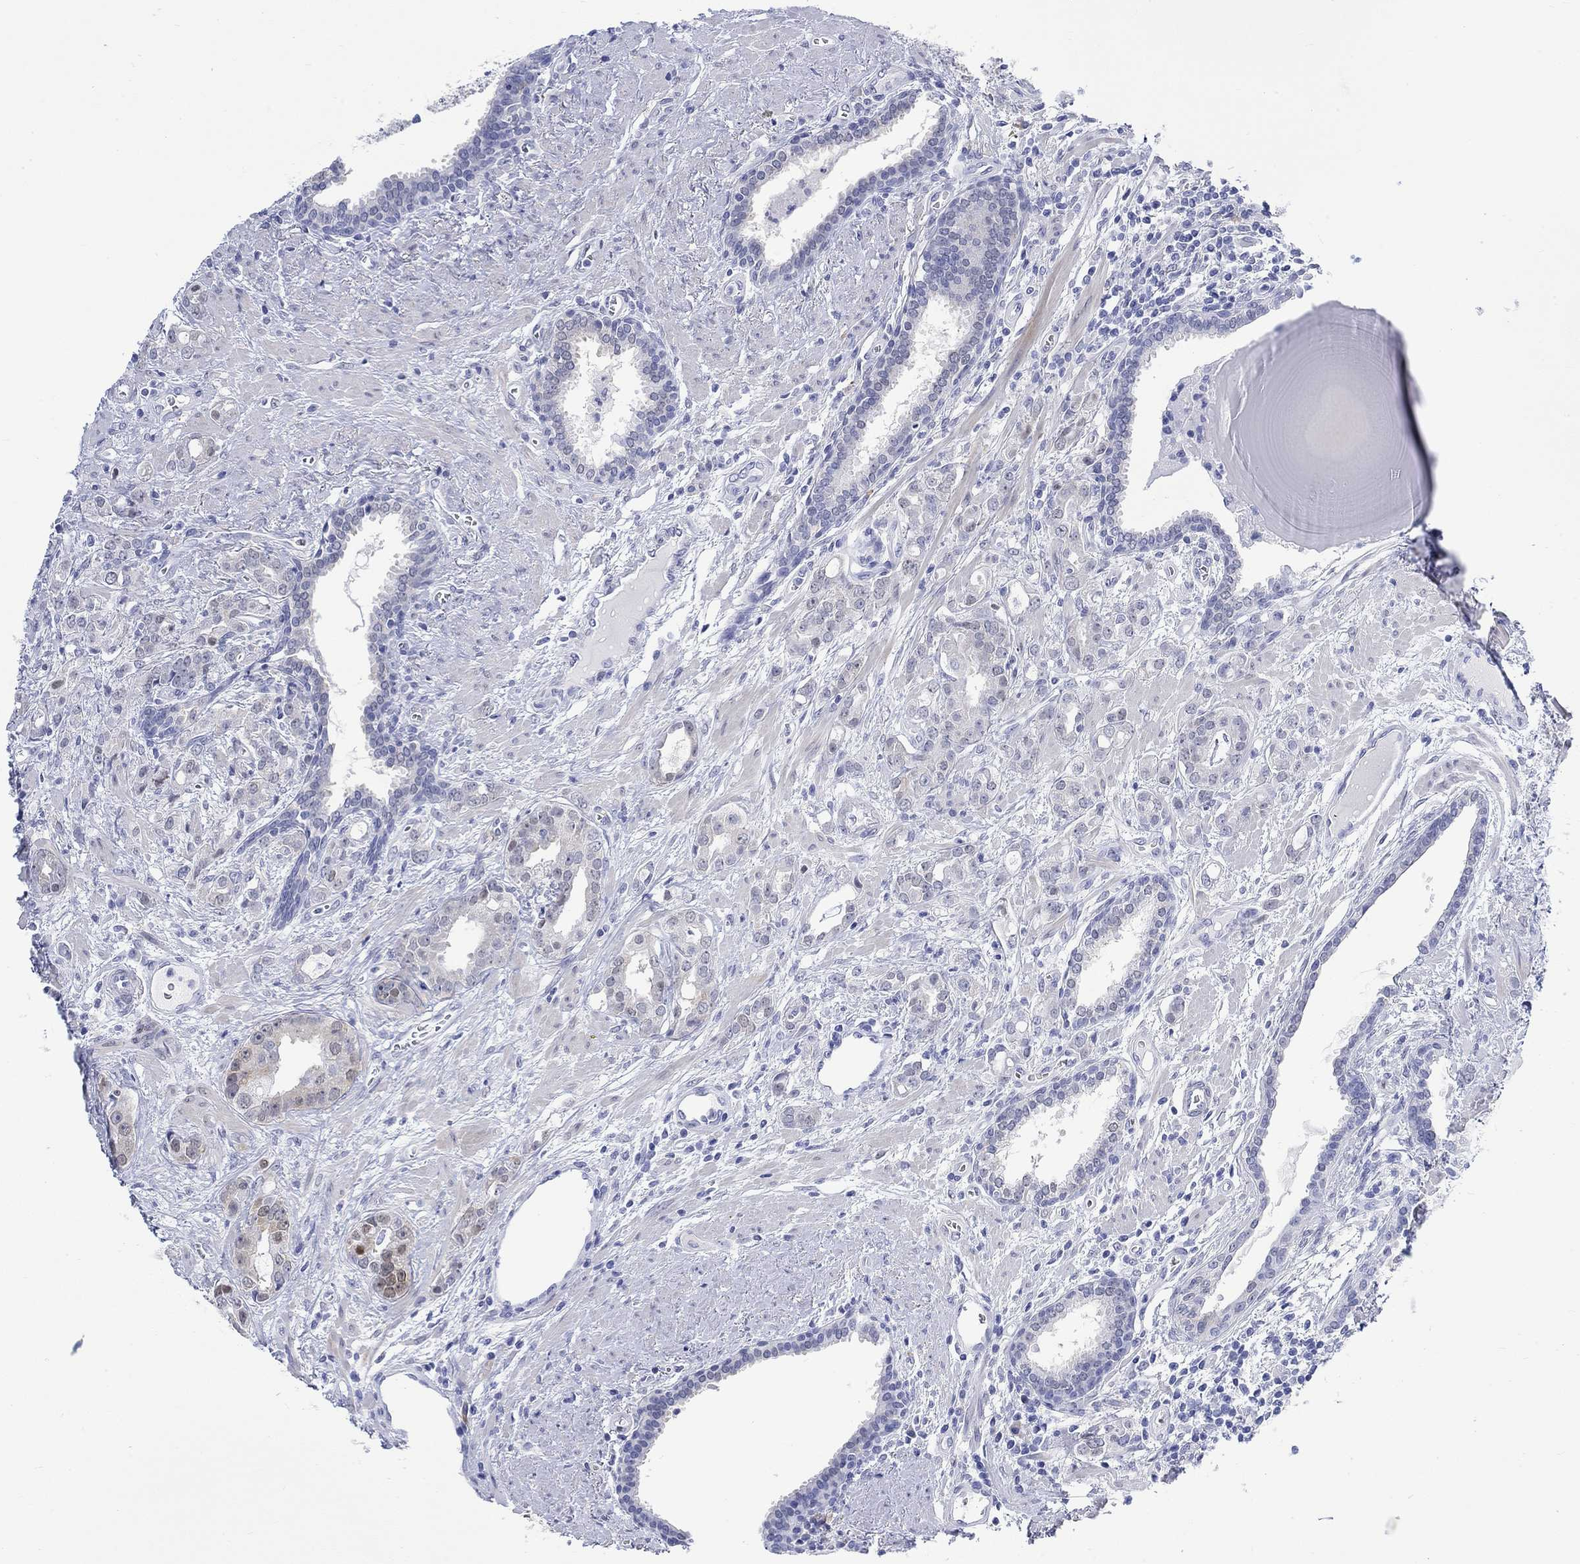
{"staining": {"intensity": "moderate", "quantity": "<25%", "location": "nuclear"}, "tissue": "prostate cancer", "cell_type": "Tumor cells", "image_type": "cancer", "snomed": [{"axis": "morphology", "description": "Adenocarcinoma, NOS"}, {"axis": "topography", "description": "Prostate"}], "caption": "Brown immunohistochemical staining in human adenocarcinoma (prostate) reveals moderate nuclear staining in approximately <25% of tumor cells.", "gene": "MSI1", "patient": {"sex": "male", "age": 57}}